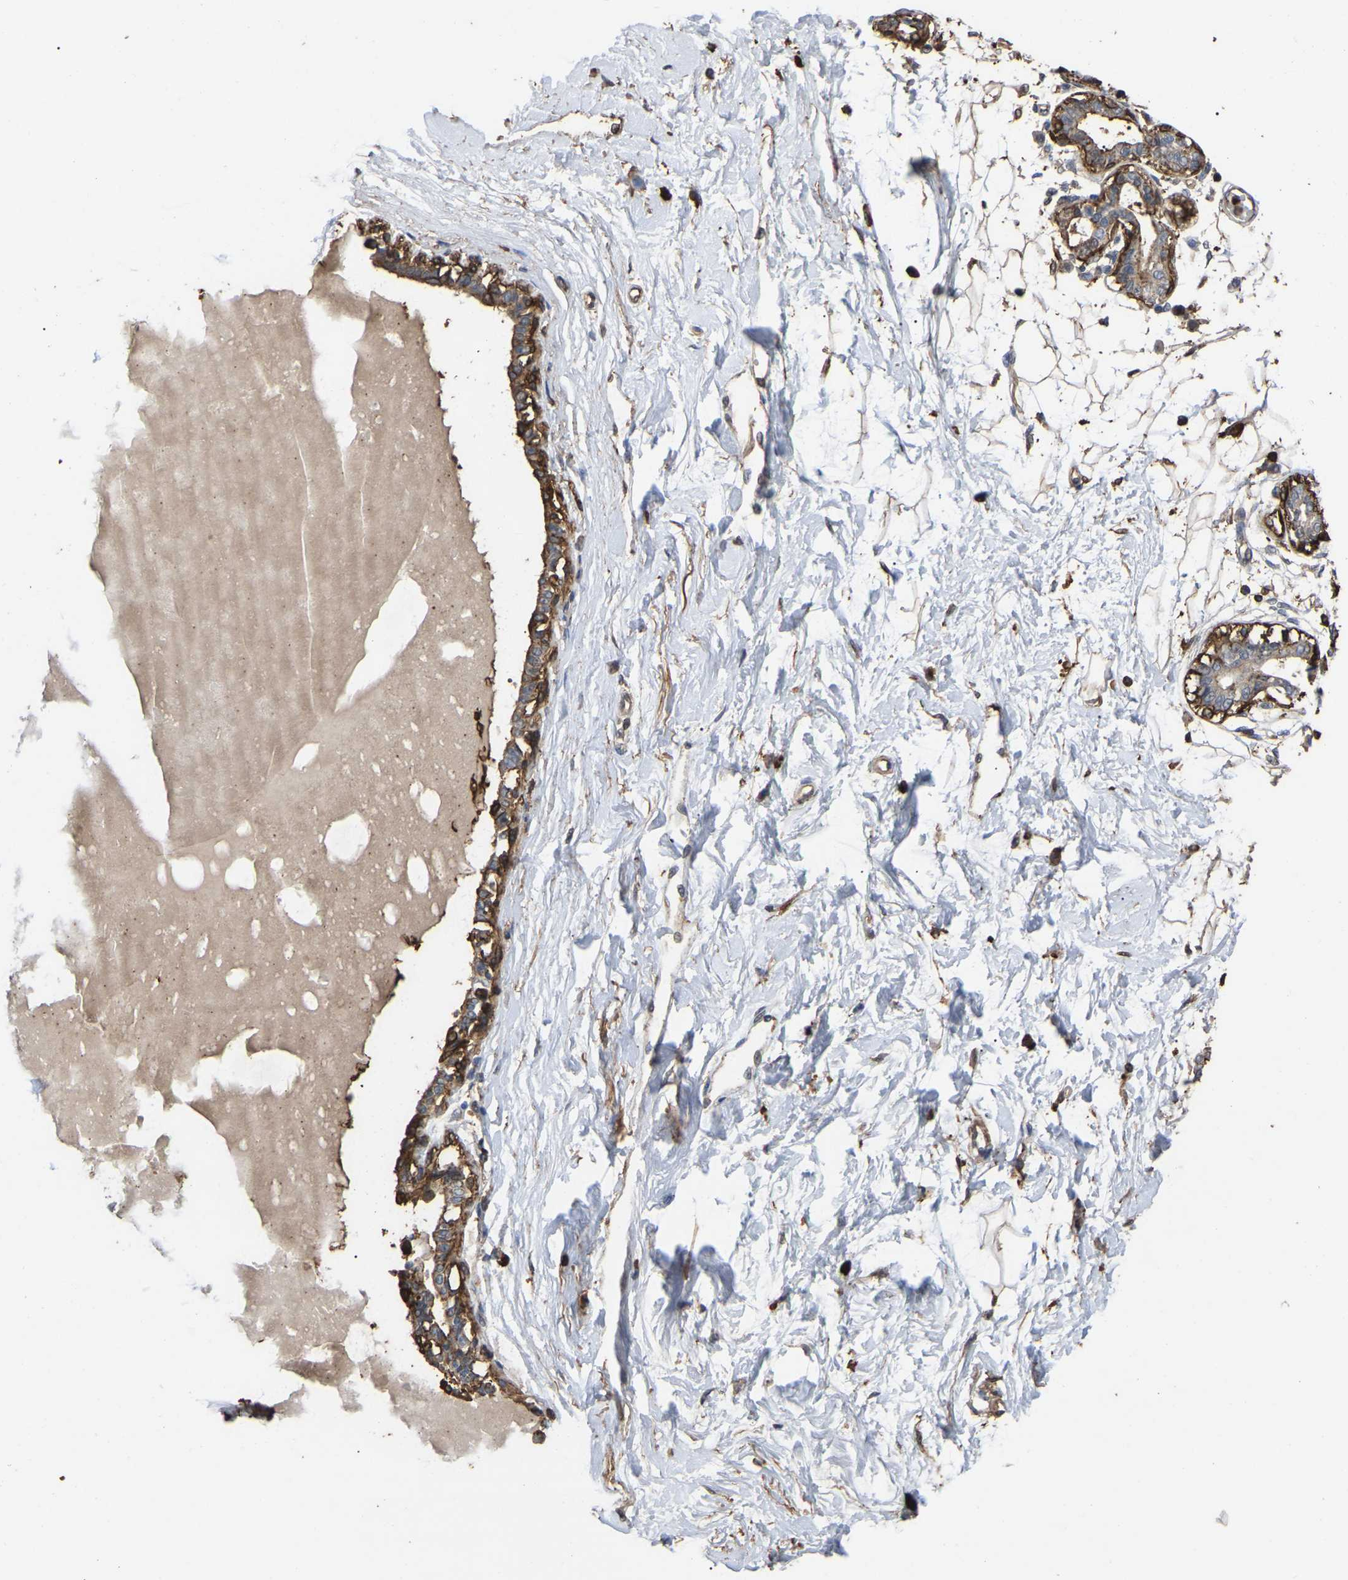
{"staining": {"intensity": "strong", "quantity": ">75%", "location": "cytoplasmic/membranous"}, "tissue": "breast", "cell_type": "Adipocytes", "image_type": "normal", "snomed": [{"axis": "morphology", "description": "Normal tissue, NOS"}, {"axis": "topography", "description": "Breast"}], "caption": "Protein expression analysis of normal breast shows strong cytoplasmic/membranous positivity in approximately >75% of adipocytes. Using DAB (brown) and hematoxylin (blue) stains, captured at high magnification using brightfield microscopy.", "gene": "CIT", "patient": {"sex": "female", "age": 45}}